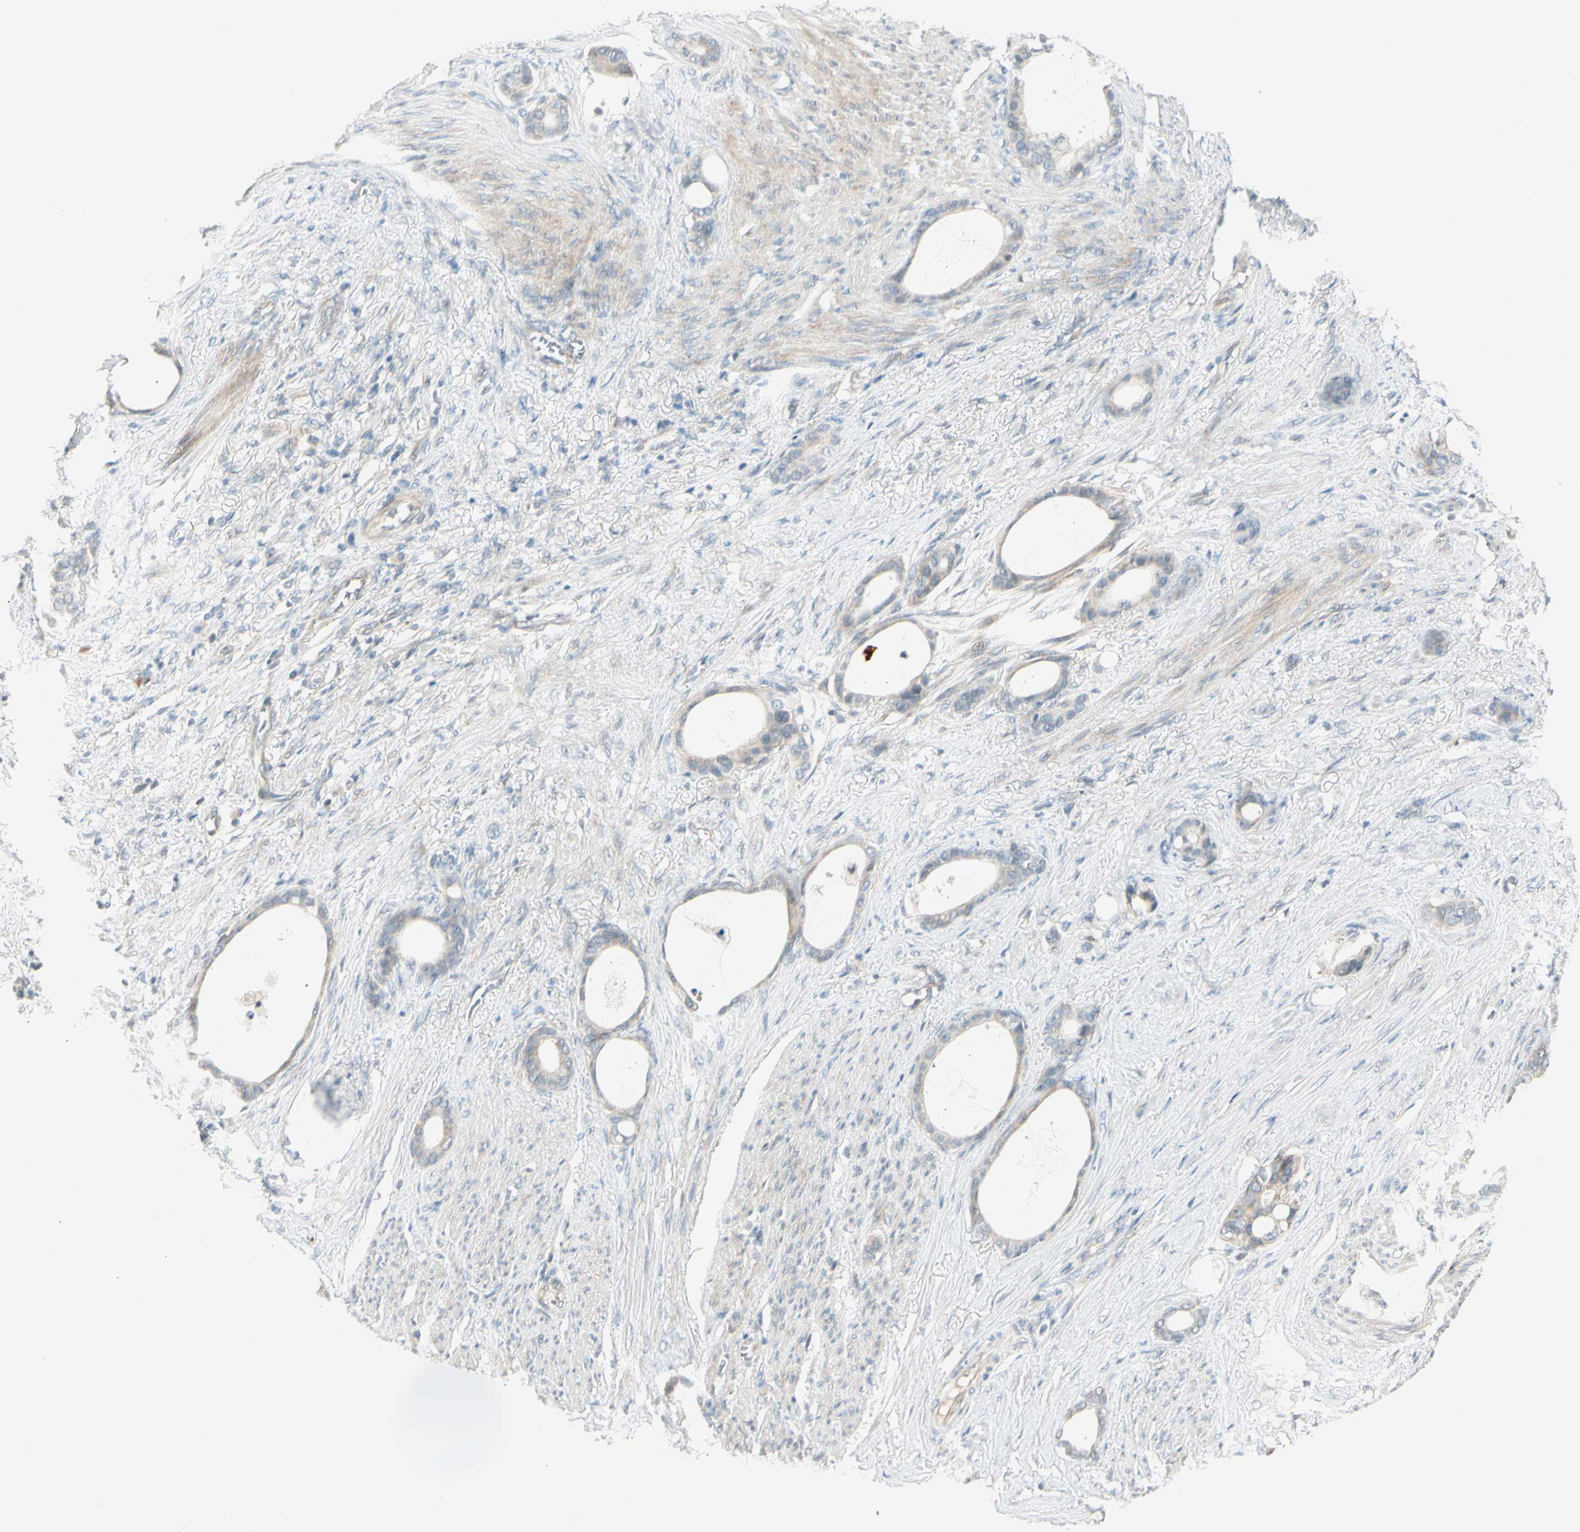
{"staining": {"intensity": "weak", "quantity": "<25%", "location": "cytoplasmic/membranous"}, "tissue": "stomach cancer", "cell_type": "Tumor cells", "image_type": "cancer", "snomed": [{"axis": "morphology", "description": "Adenocarcinoma, NOS"}, {"axis": "topography", "description": "Stomach"}], "caption": "Tumor cells are negative for protein expression in human stomach cancer.", "gene": "PCDHB15", "patient": {"sex": "female", "age": 75}}